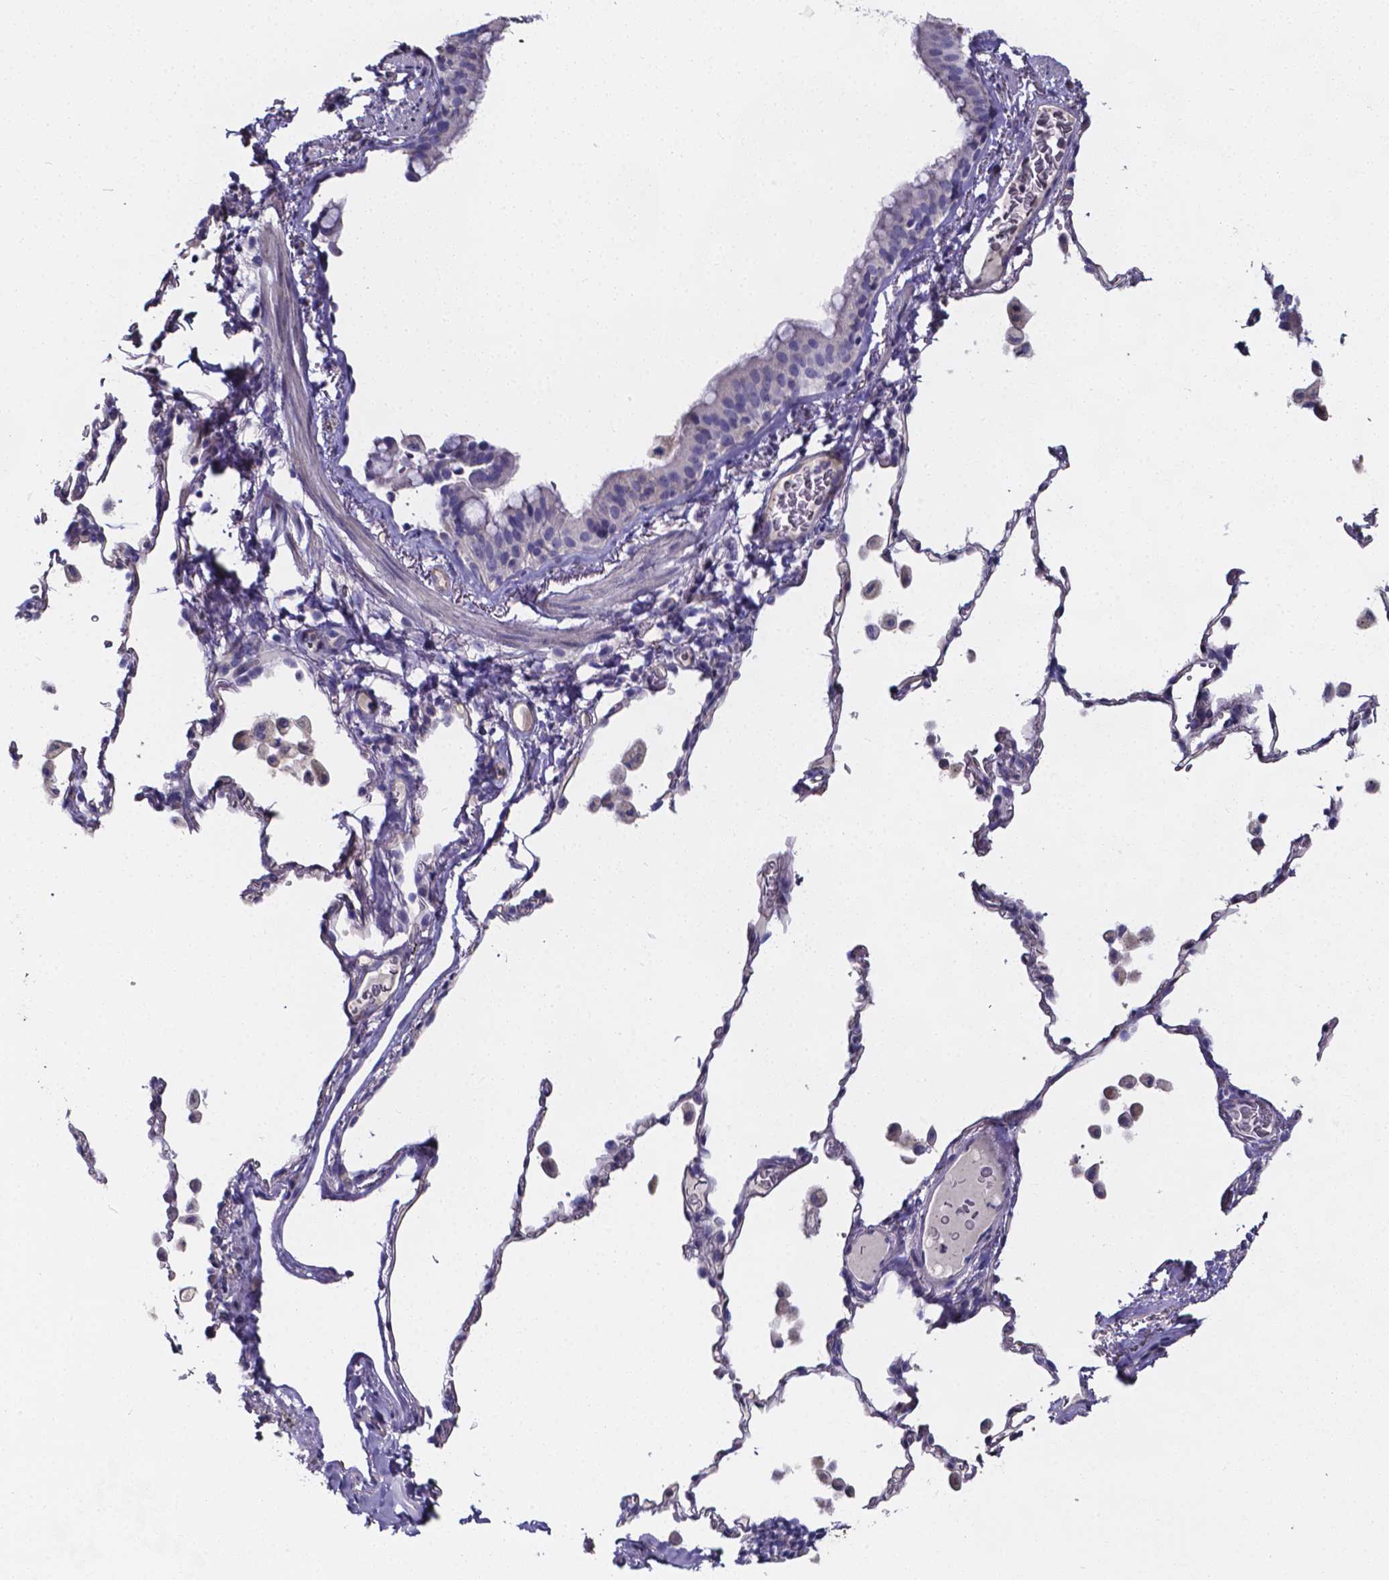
{"staining": {"intensity": "negative", "quantity": "none", "location": "none"}, "tissue": "bronchus", "cell_type": "Respiratory epithelial cells", "image_type": "normal", "snomed": [{"axis": "morphology", "description": "Normal tissue, NOS"}, {"axis": "topography", "description": "Bronchus"}, {"axis": "topography", "description": "Lung"}], "caption": "IHC image of normal bronchus: human bronchus stained with DAB (3,3'-diaminobenzidine) shows no significant protein expression in respiratory epithelial cells.", "gene": "CACNG8", "patient": {"sex": "male", "age": 54}}